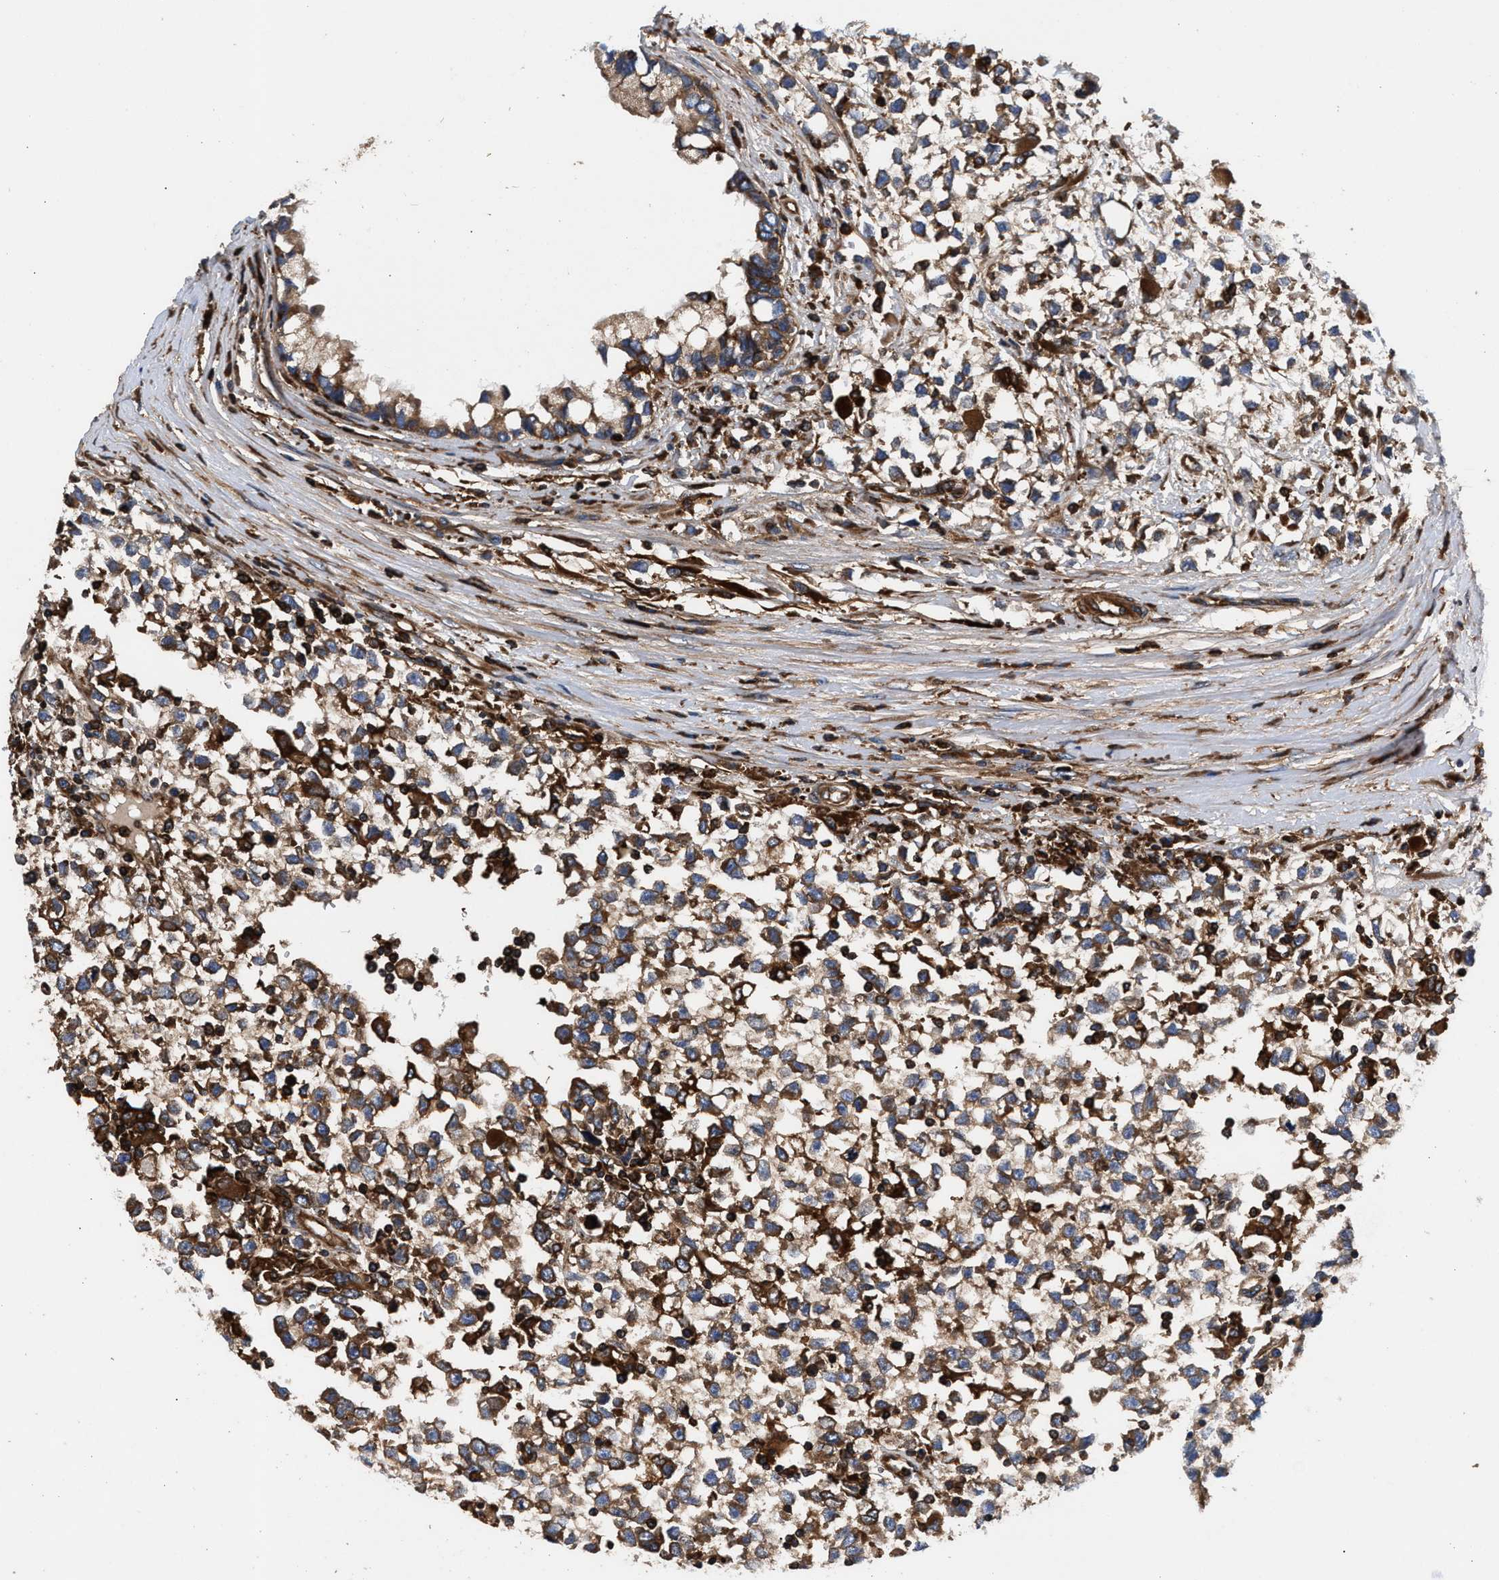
{"staining": {"intensity": "moderate", "quantity": ">75%", "location": "cytoplasmic/membranous"}, "tissue": "testis cancer", "cell_type": "Tumor cells", "image_type": "cancer", "snomed": [{"axis": "morphology", "description": "Seminoma, NOS"}, {"axis": "morphology", "description": "Carcinoma, Embryonal, NOS"}, {"axis": "topography", "description": "Testis"}], "caption": "A micrograph of human testis cancer (seminoma) stained for a protein shows moderate cytoplasmic/membranous brown staining in tumor cells.", "gene": "KYAT1", "patient": {"sex": "male", "age": 51}}